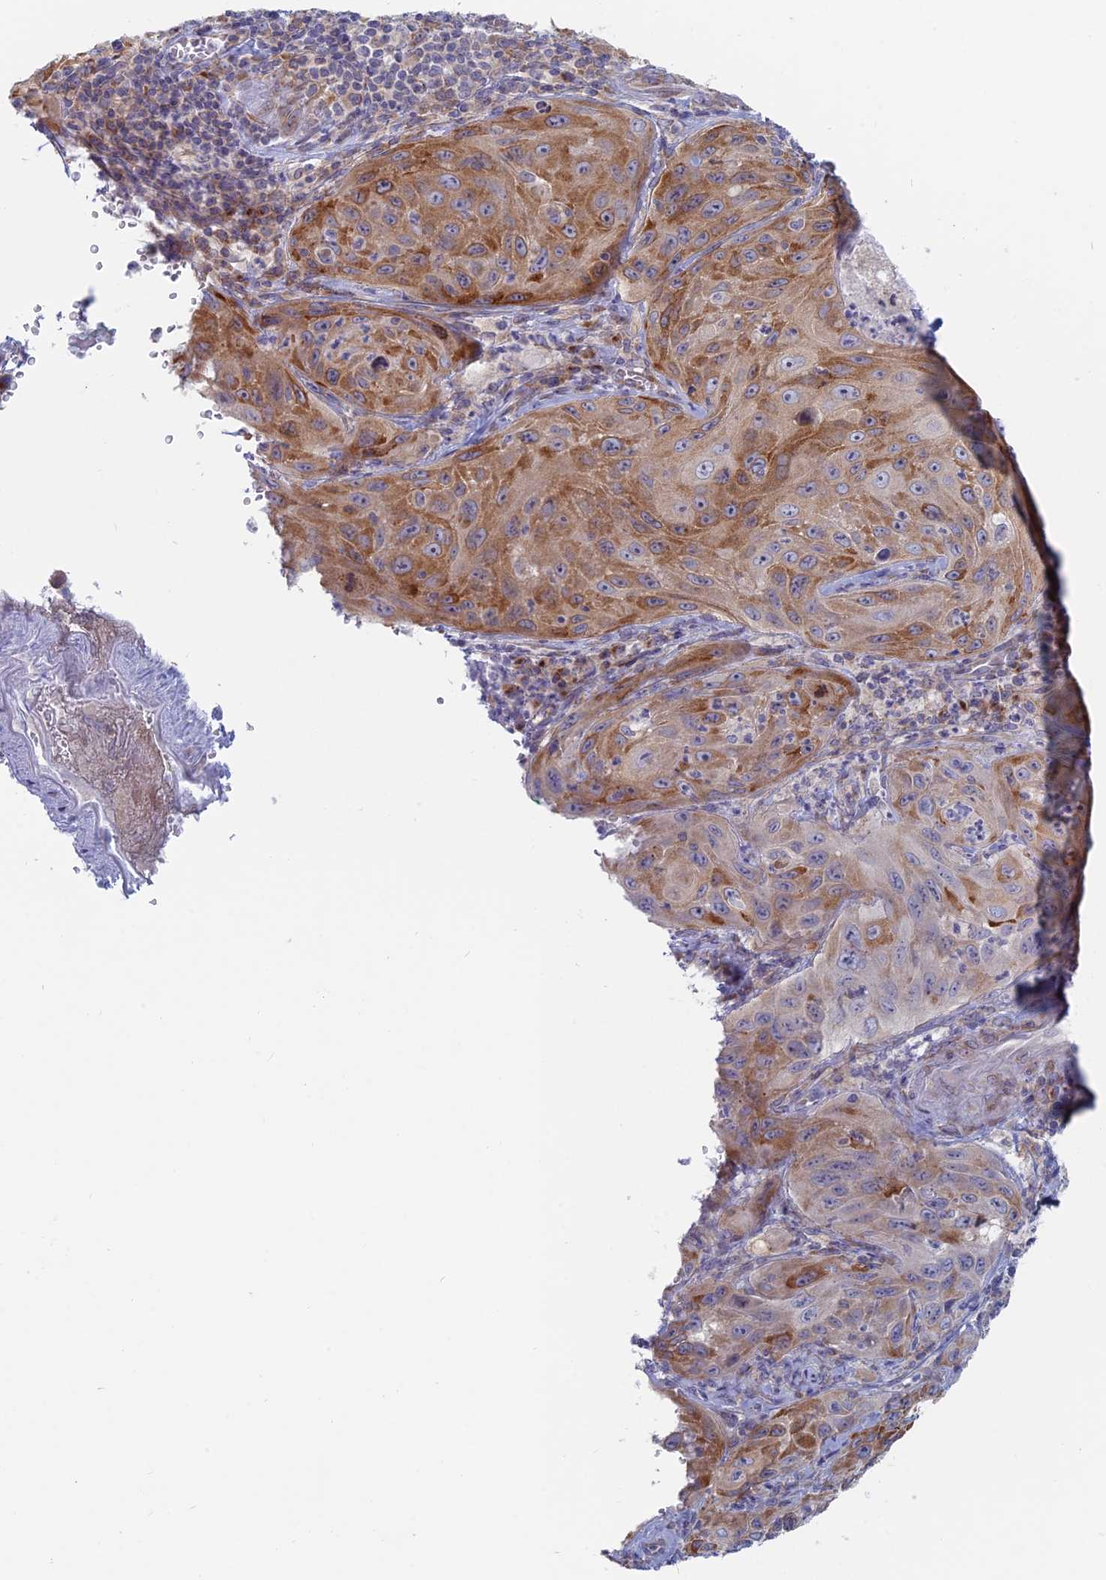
{"staining": {"intensity": "moderate", "quantity": "25%-75%", "location": "cytoplasmic/membranous"}, "tissue": "cervical cancer", "cell_type": "Tumor cells", "image_type": "cancer", "snomed": [{"axis": "morphology", "description": "Squamous cell carcinoma, NOS"}, {"axis": "topography", "description": "Cervix"}], "caption": "Immunohistochemistry image of neoplastic tissue: human cervical squamous cell carcinoma stained using immunohistochemistry (IHC) reveals medium levels of moderate protein expression localized specifically in the cytoplasmic/membranous of tumor cells, appearing as a cytoplasmic/membranous brown color.", "gene": "TBC1D30", "patient": {"sex": "female", "age": 42}}